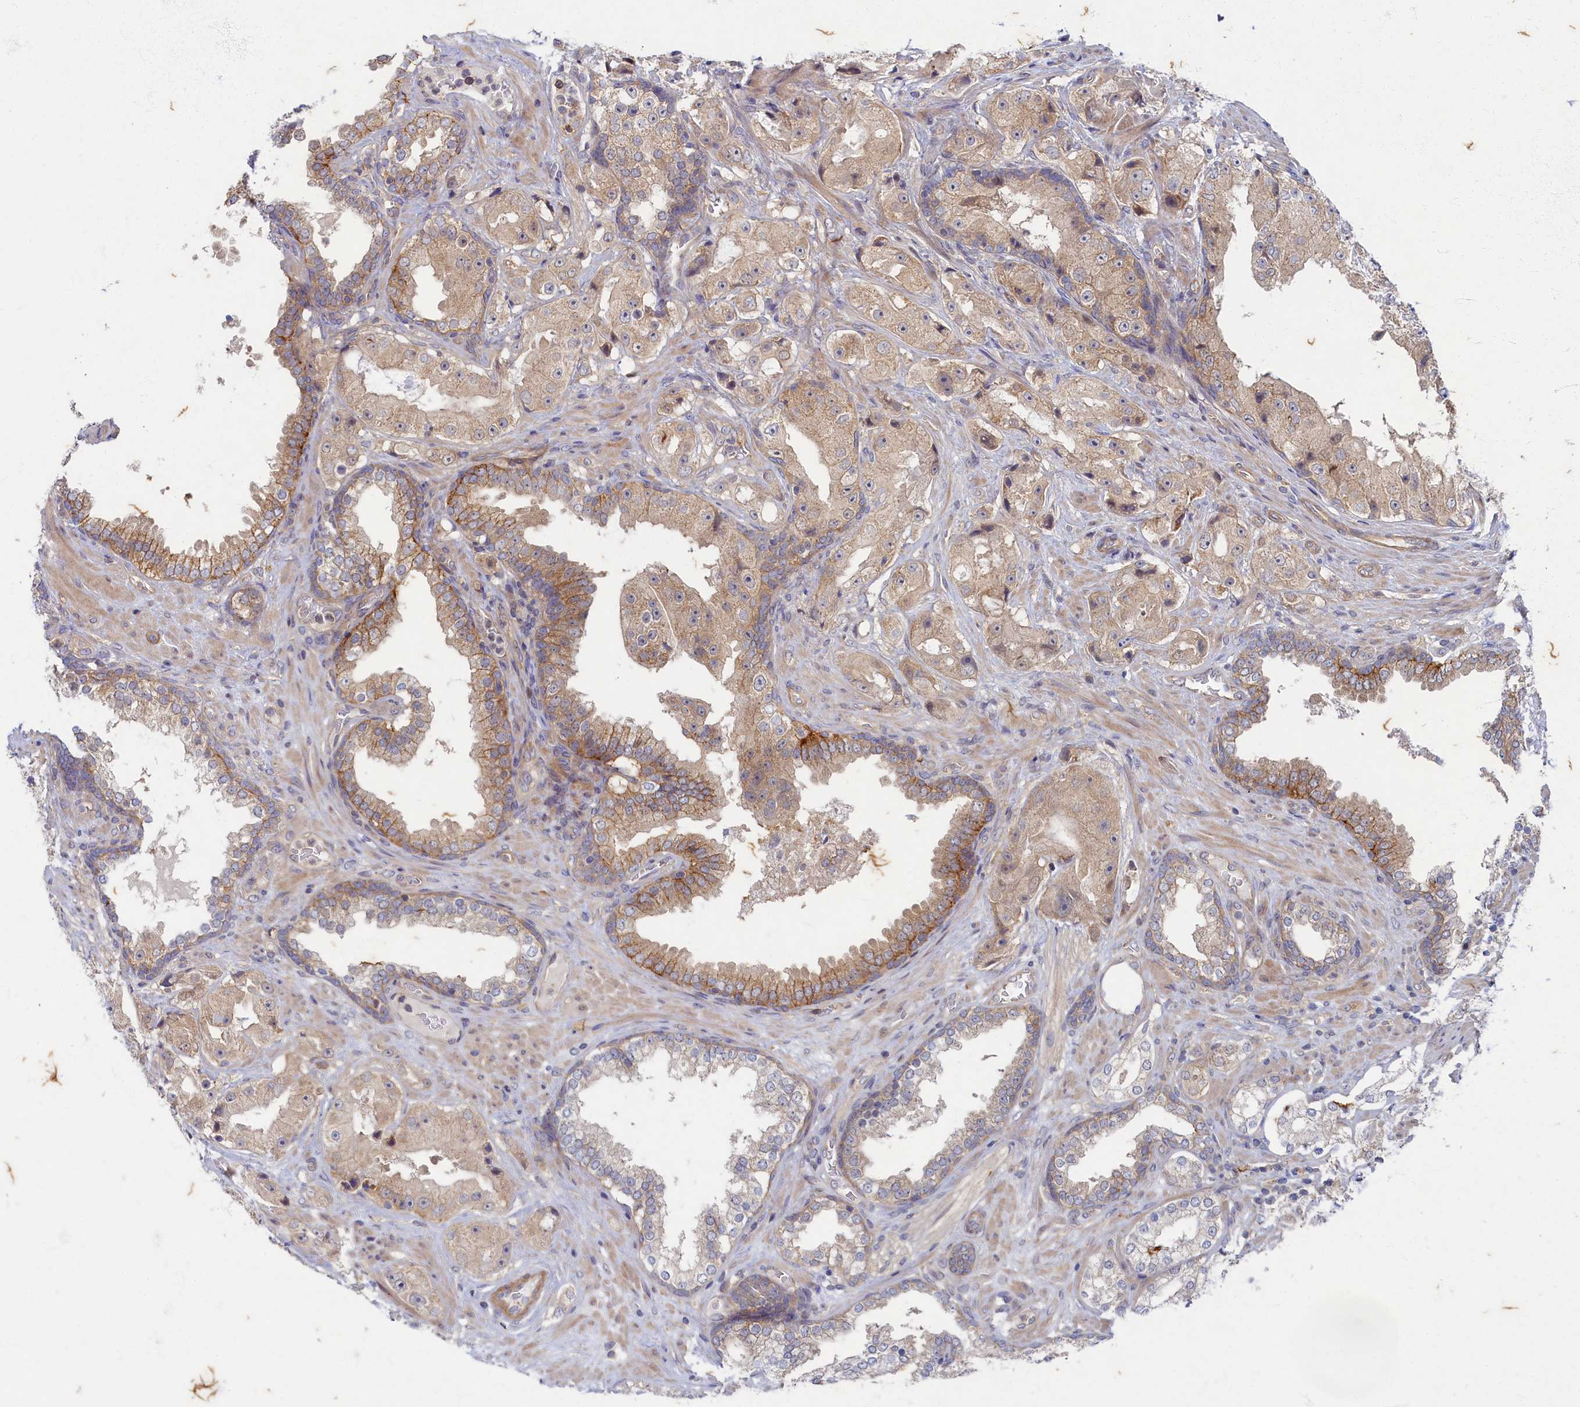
{"staining": {"intensity": "weak", "quantity": "25%-75%", "location": "cytoplasmic/membranous"}, "tissue": "prostate cancer", "cell_type": "Tumor cells", "image_type": "cancer", "snomed": [{"axis": "morphology", "description": "Adenocarcinoma, High grade"}, {"axis": "topography", "description": "Prostate"}], "caption": "Immunohistochemical staining of high-grade adenocarcinoma (prostate) demonstrates low levels of weak cytoplasmic/membranous protein positivity in about 25%-75% of tumor cells.", "gene": "WDR59", "patient": {"sex": "male", "age": 73}}